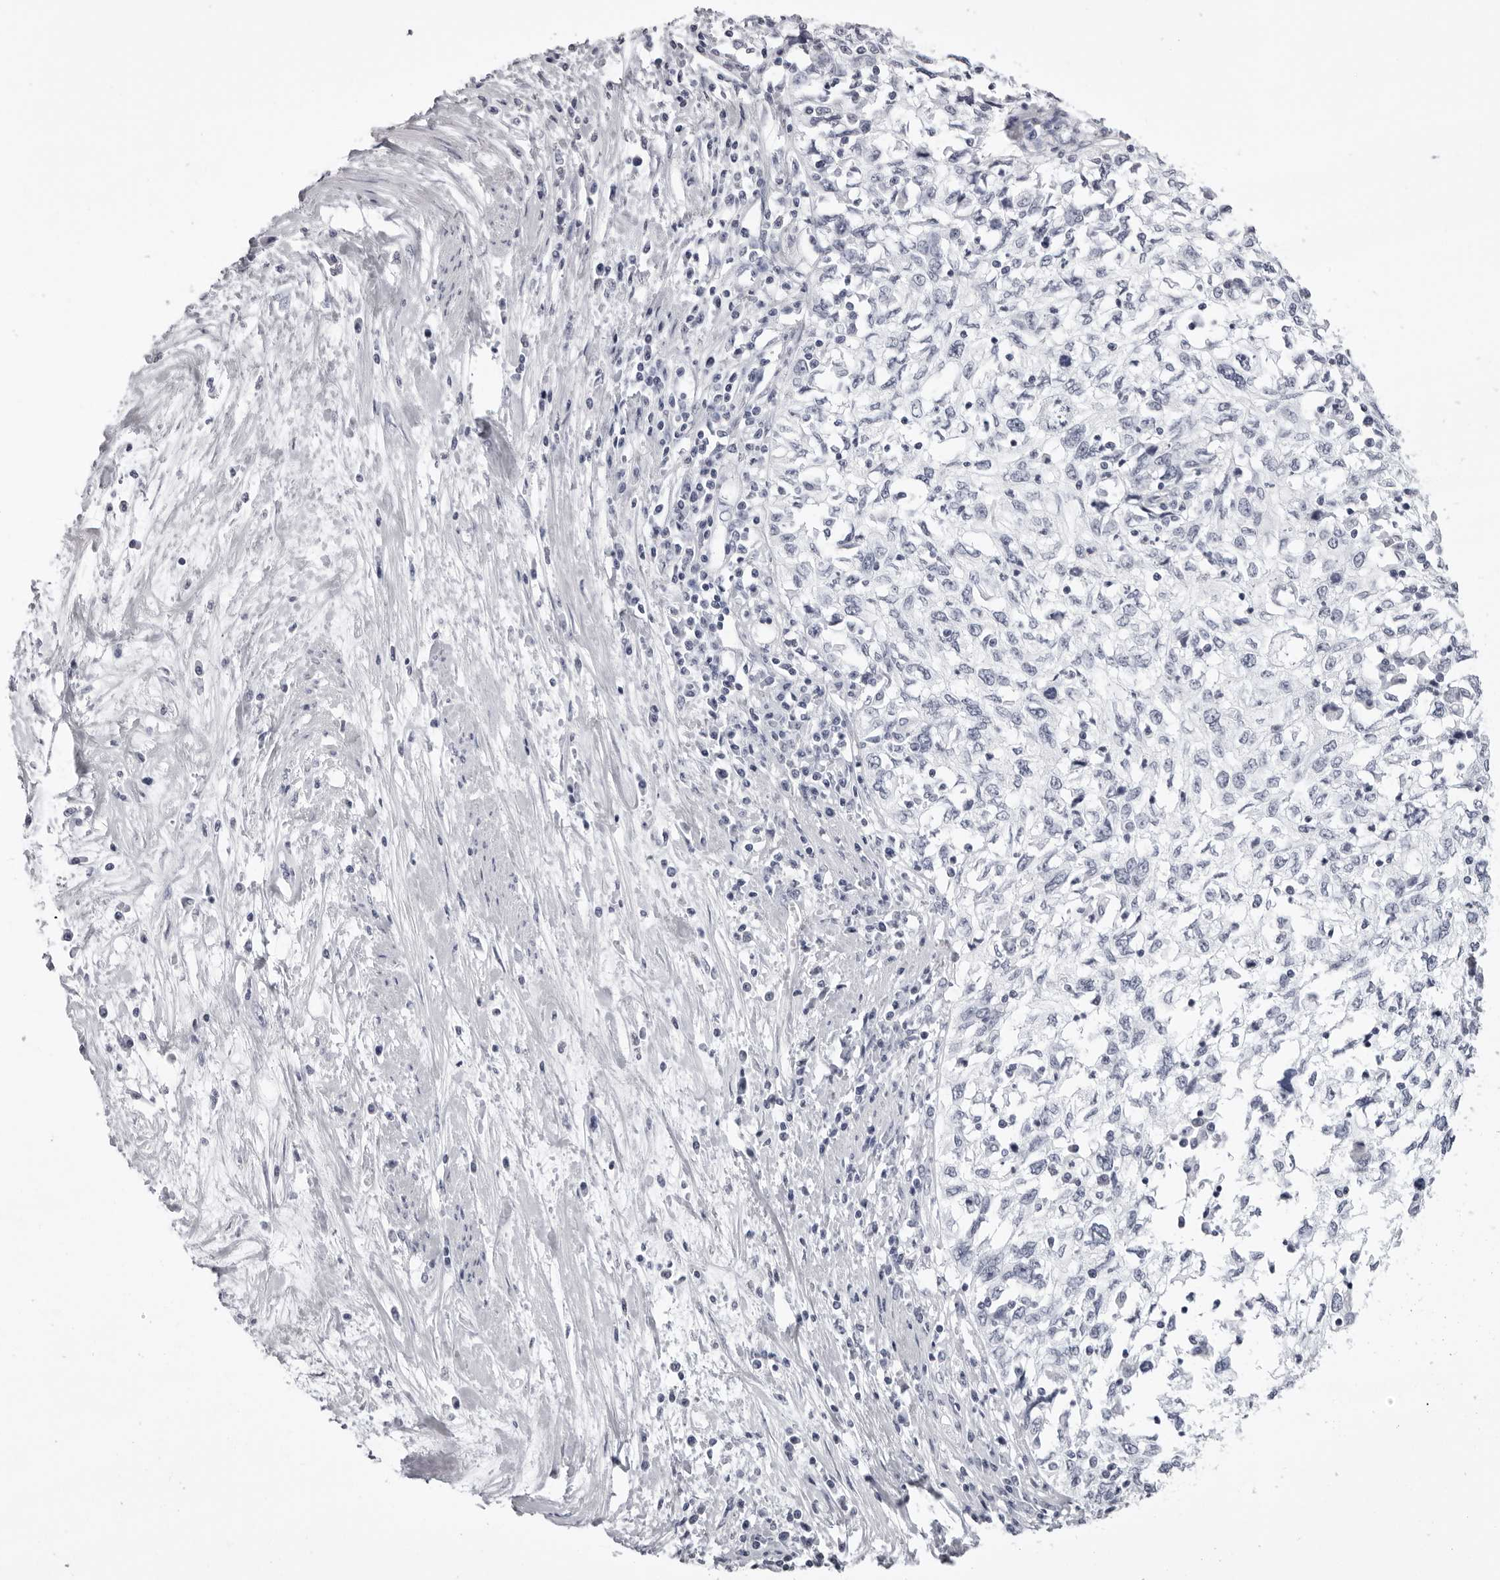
{"staining": {"intensity": "negative", "quantity": "none", "location": "none"}, "tissue": "cervical cancer", "cell_type": "Tumor cells", "image_type": "cancer", "snomed": [{"axis": "morphology", "description": "Squamous cell carcinoma, NOS"}, {"axis": "topography", "description": "Cervix"}], "caption": "Protein analysis of cervical cancer (squamous cell carcinoma) reveals no significant staining in tumor cells.", "gene": "CST1", "patient": {"sex": "female", "age": 57}}